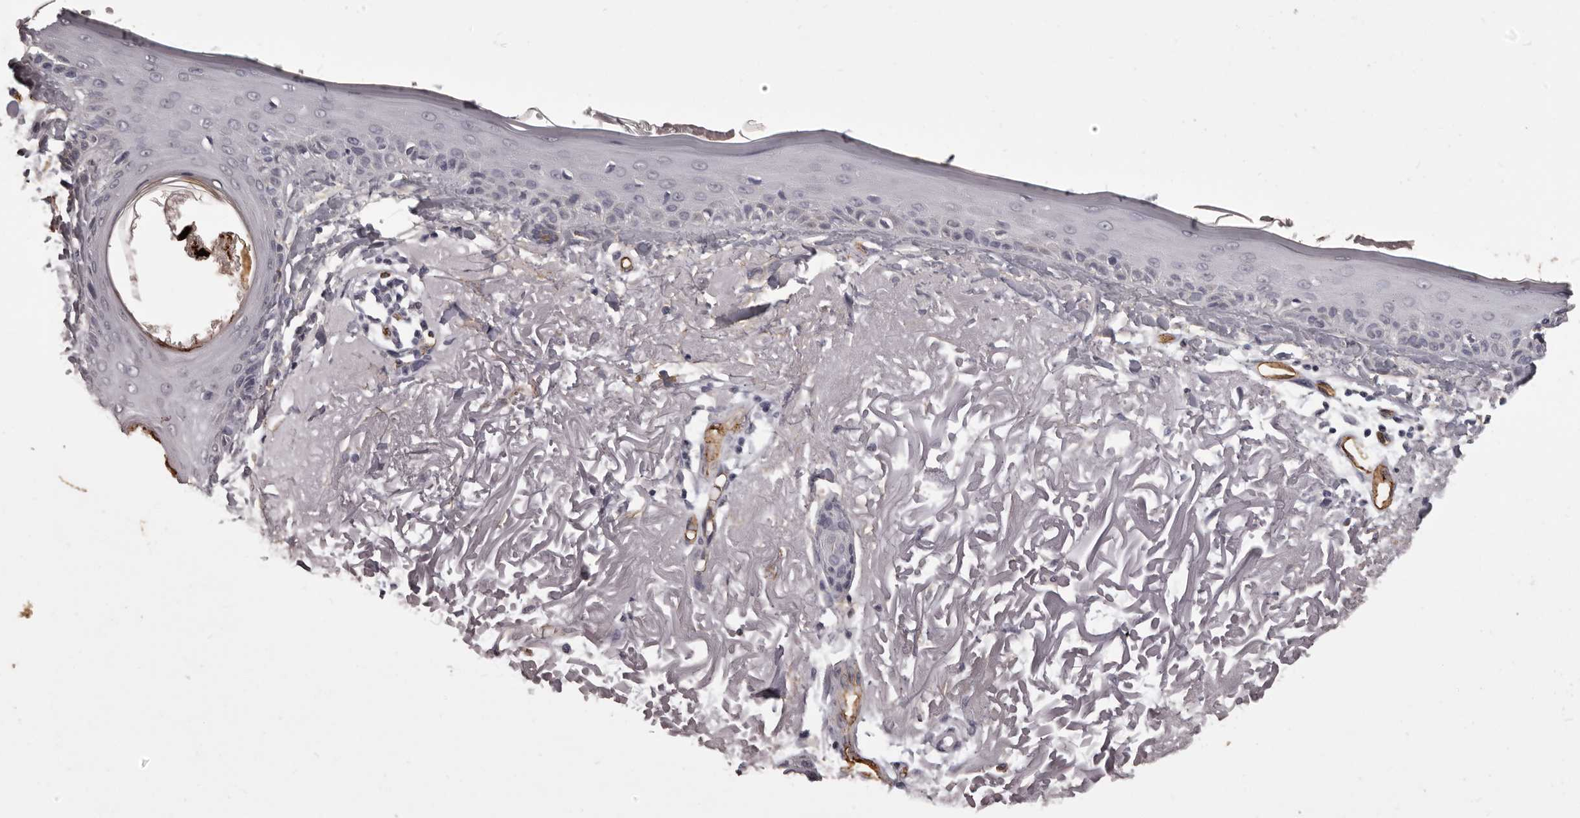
{"staining": {"intensity": "negative", "quantity": "none", "location": "none"}, "tissue": "skin", "cell_type": "Fibroblasts", "image_type": "normal", "snomed": [{"axis": "morphology", "description": "Normal tissue, NOS"}, {"axis": "topography", "description": "Skin"}, {"axis": "topography", "description": "Skeletal muscle"}], "caption": "DAB (3,3'-diaminobenzidine) immunohistochemical staining of unremarkable skin exhibits no significant staining in fibroblasts. The staining is performed using DAB (3,3'-diaminobenzidine) brown chromogen with nuclei counter-stained in using hematoxylin.", "gene": "GPR78", "patient": {"sex": "male", "age": 83}}